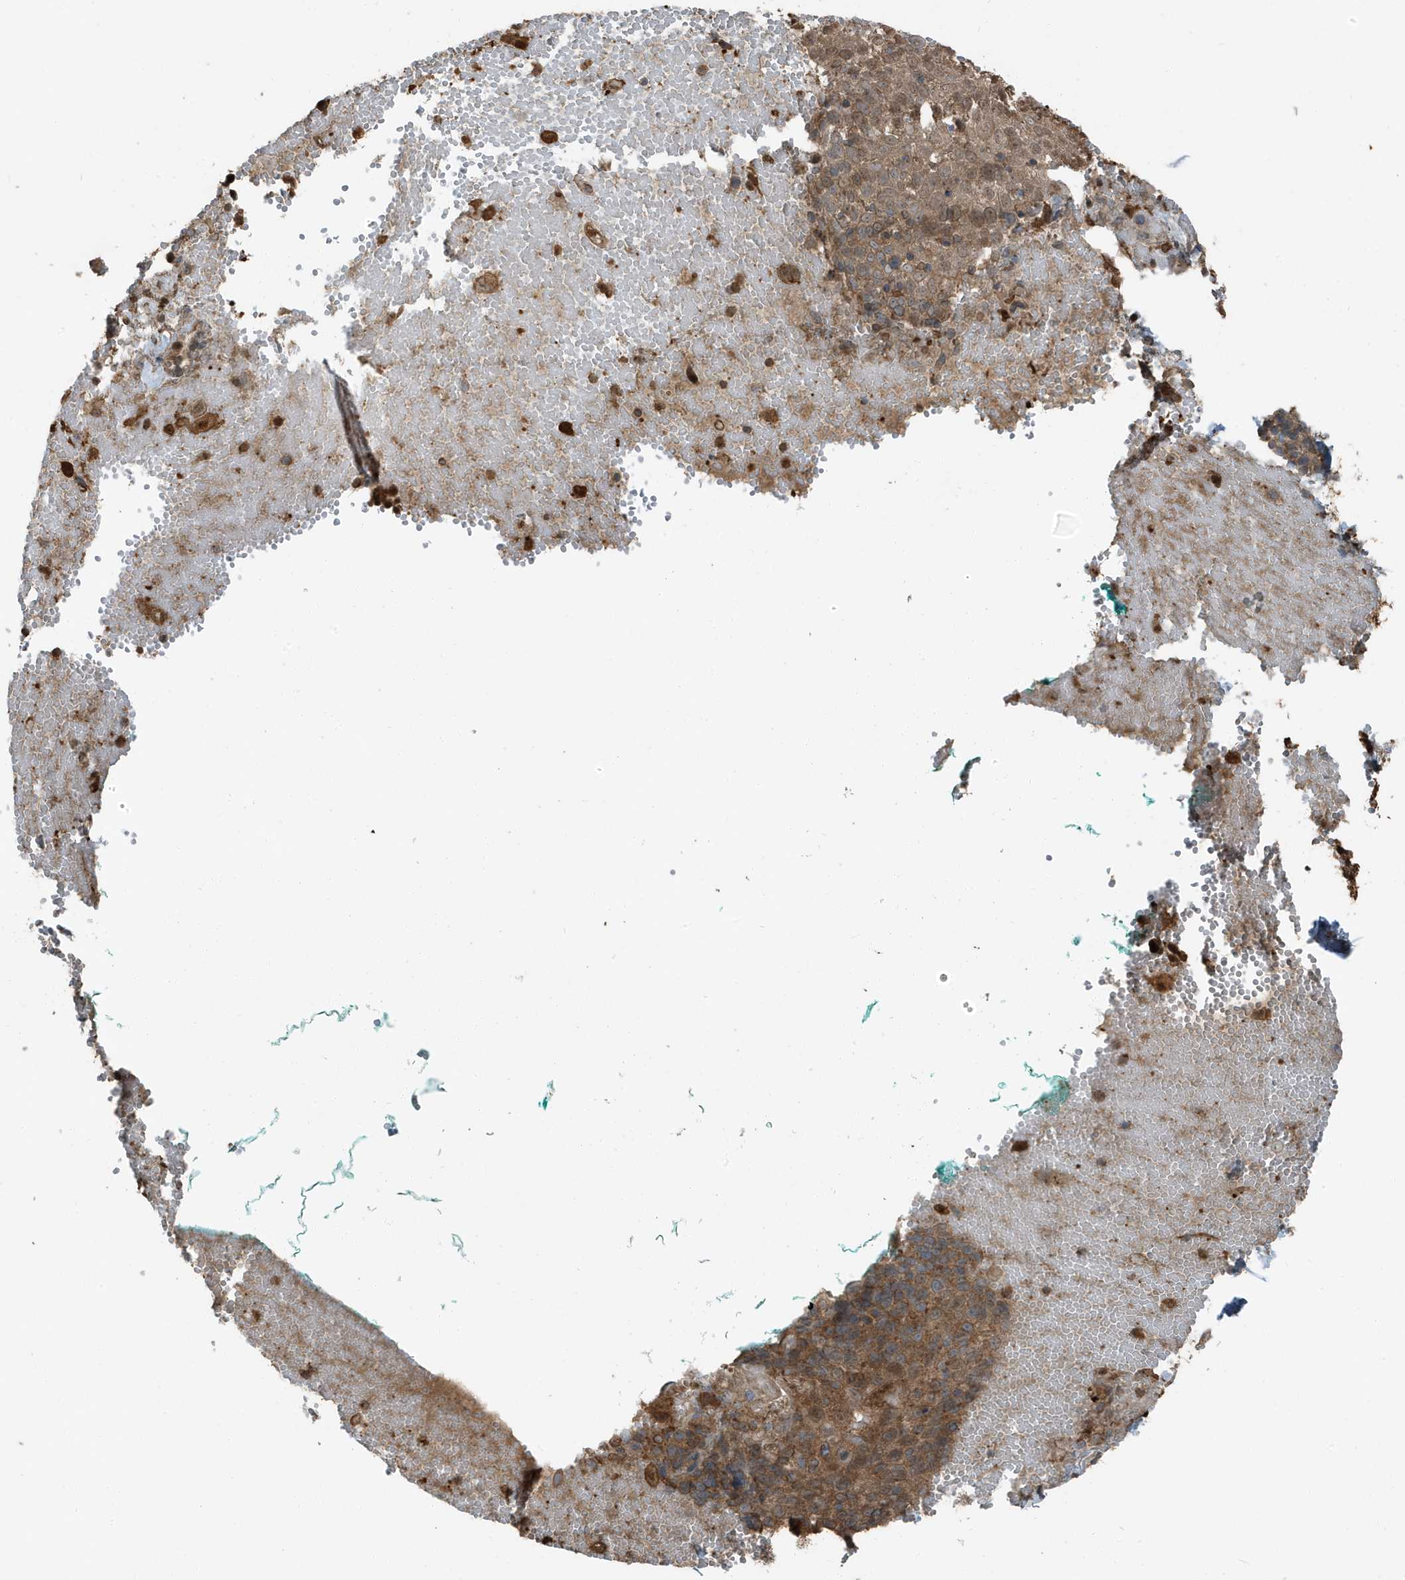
{"staining": {"intensity": "moderate", "quantity": ">75%", "location": "cytoplasmic/membranous"}, "tissue": "cervical cancer", "cell_type": "Tumor cells", "image_type": "cancer", "snomed": [{"axis": "morphology", "description": "Squamous cell carcinoma, NOS"}, {"axis": "topography", "description": "Cervix"}], "caption": "High-power microscopy captured an immunohistochemistry (IHC) histopathology image of squamous cell carcinoma (cervical), revealing moderate cytoplasmic/membranous staining in approximately >75% of tumor cells.", "gene": "AZI2", "patient": {"sex": "female", "age": 74}}